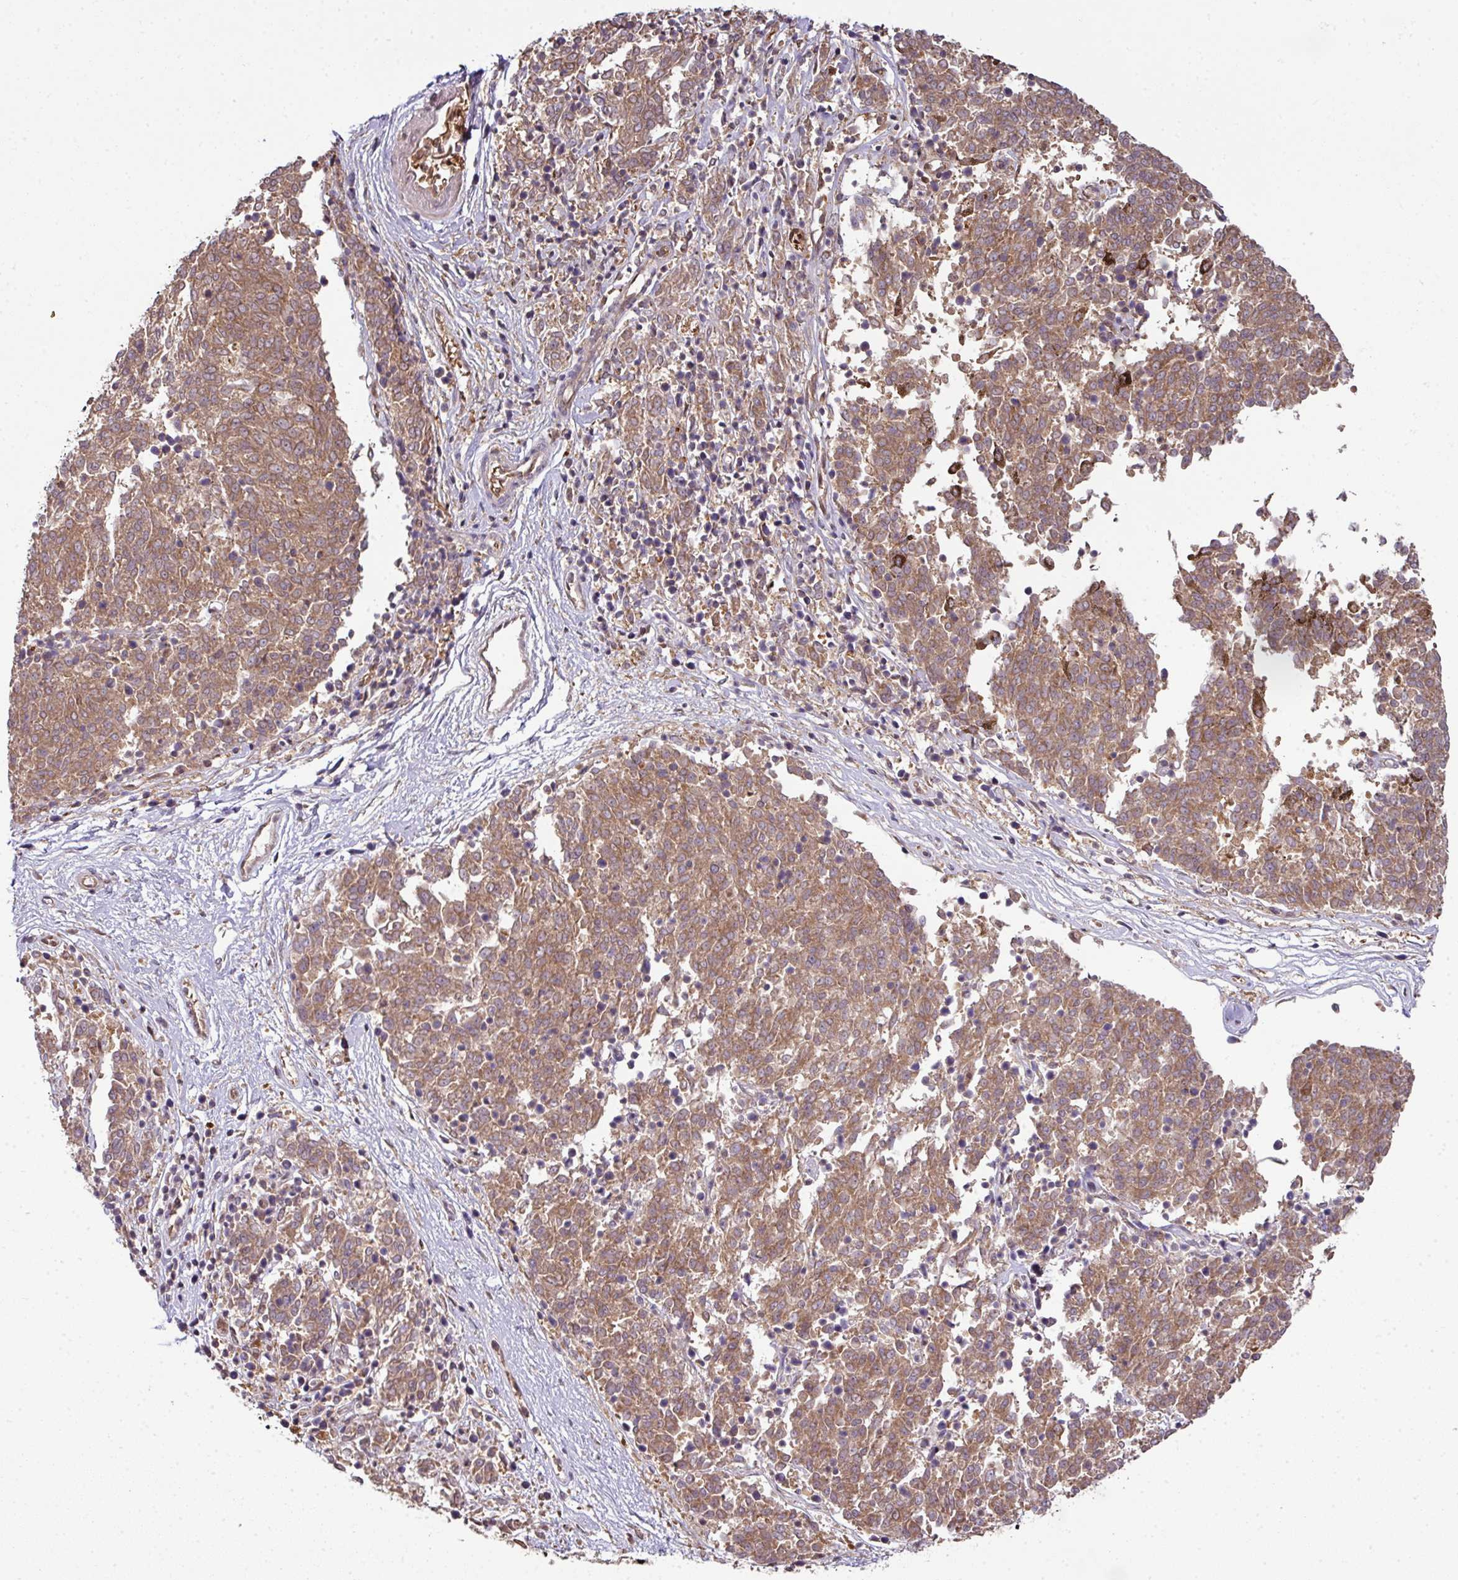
{"staining": {"intensity": "moderate", "quantity": ">75%", "location": "cytoplasmic/membranous,nuclear"}, "tissue": "melanoma", "cell_type": "Tumor cells", "image_type": "cancer", "snomed": [{"axis": "morphology", "description": "Malignant melanoma, NOS"}, {"axis": "topography", "description": "Skin"}], "caption": "Malignant melanoma stained with a brown dye demonstrates moderate cytoplasmic/membranous and nuclear positive expression in about >75% of tumor cells.", "gene": "ANKRD18A", "patient": {"sex": "female", "age": 72}}